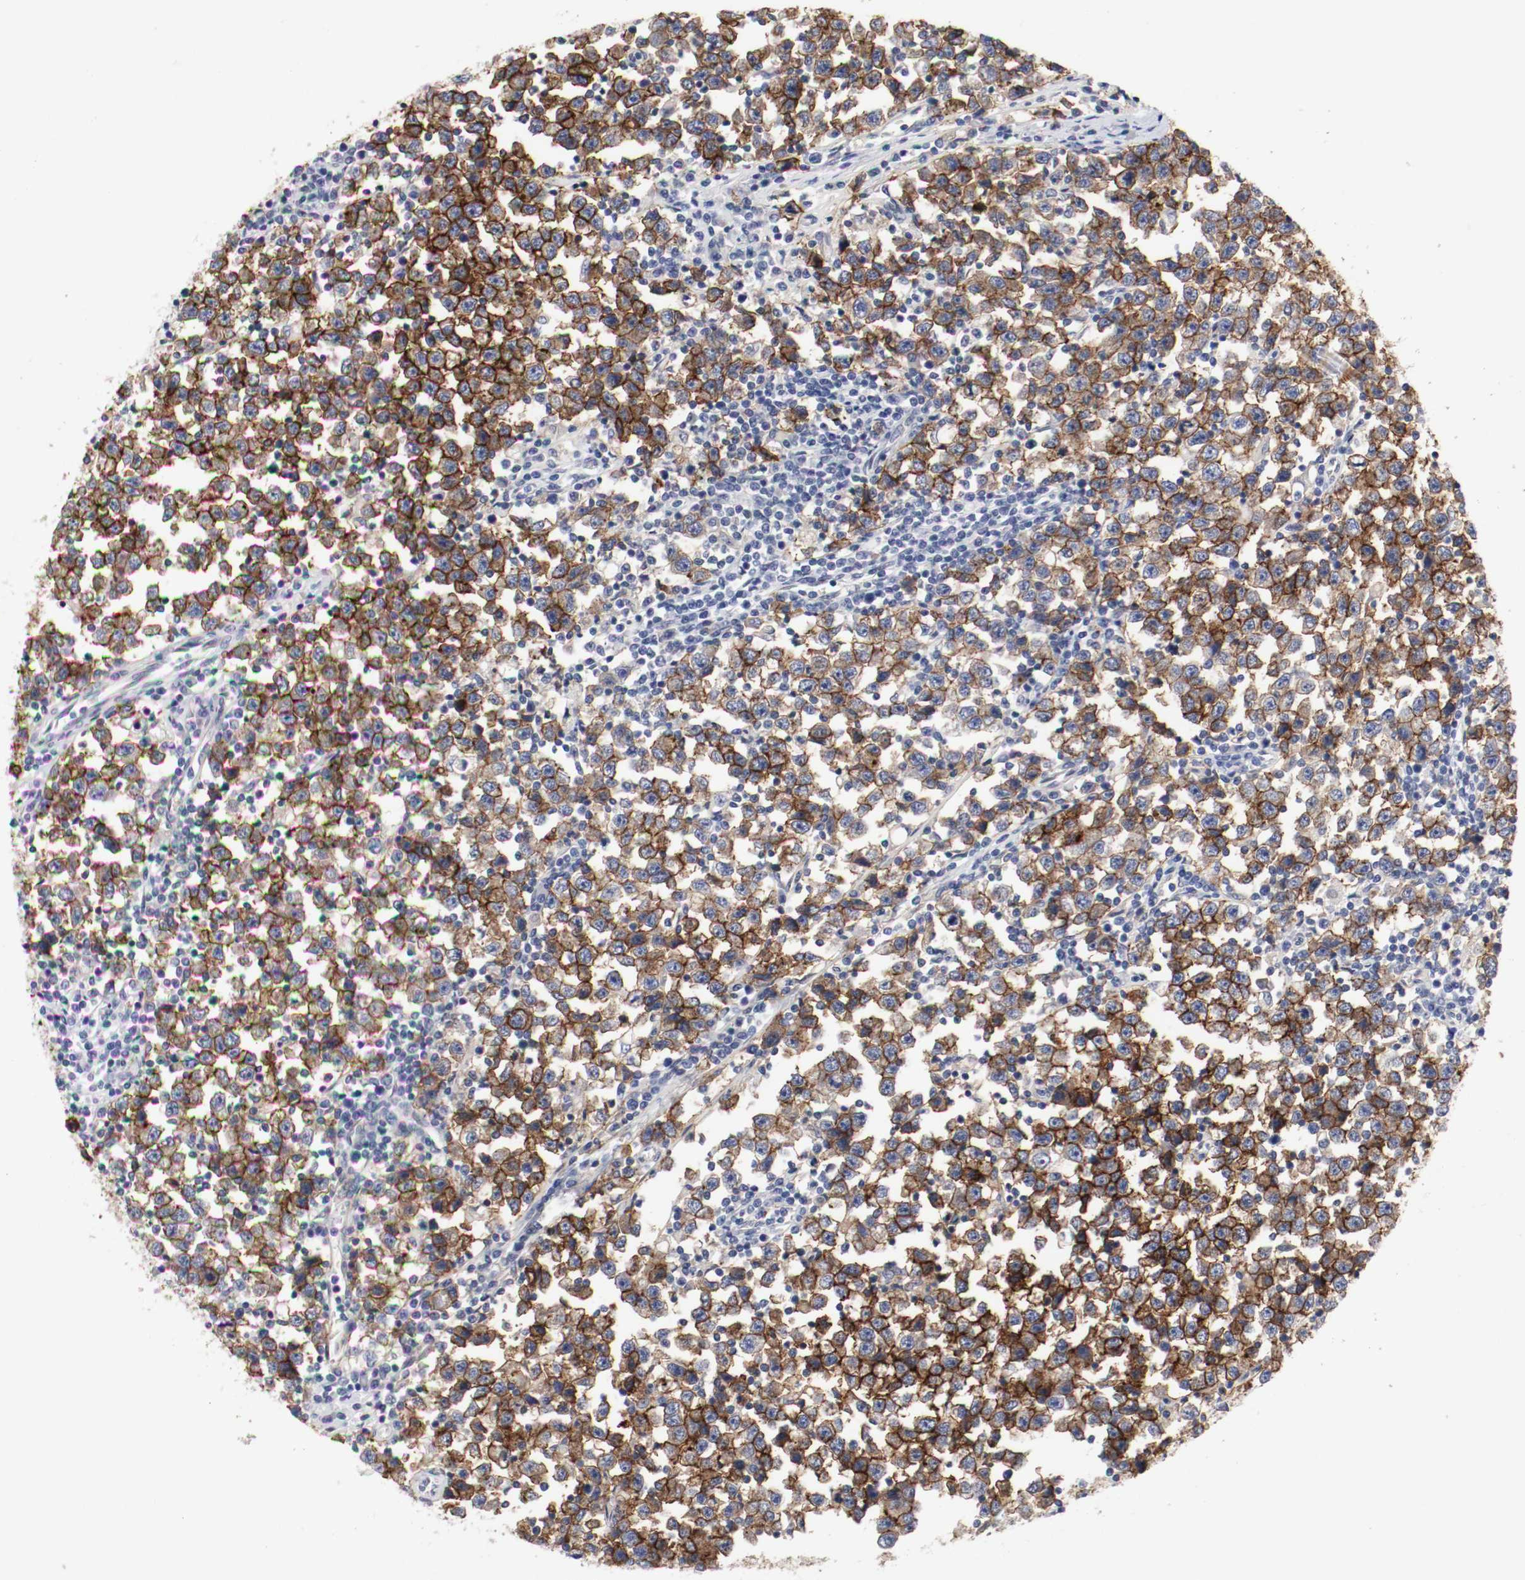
{"staining": {"intensity": "strong", "quantity": ">75%", "location": "cytoplasmic/membranous"}, "tissue": "testis cancer", "cell_type": "Tumor cells", "image_type": "cancer", "snomed": [{"axis": "morphology", "description": "Seminoma, NOS"}, {"axis": "topography", "description": "Testis"}], "caption": "This is an image of IHC staining of testis cancer (seminoma), which shows strong expression in the cytoplasmic/membranous of tumor cells.", "gene": "KIT", "patient": {"sex": "male", "age": 43}}